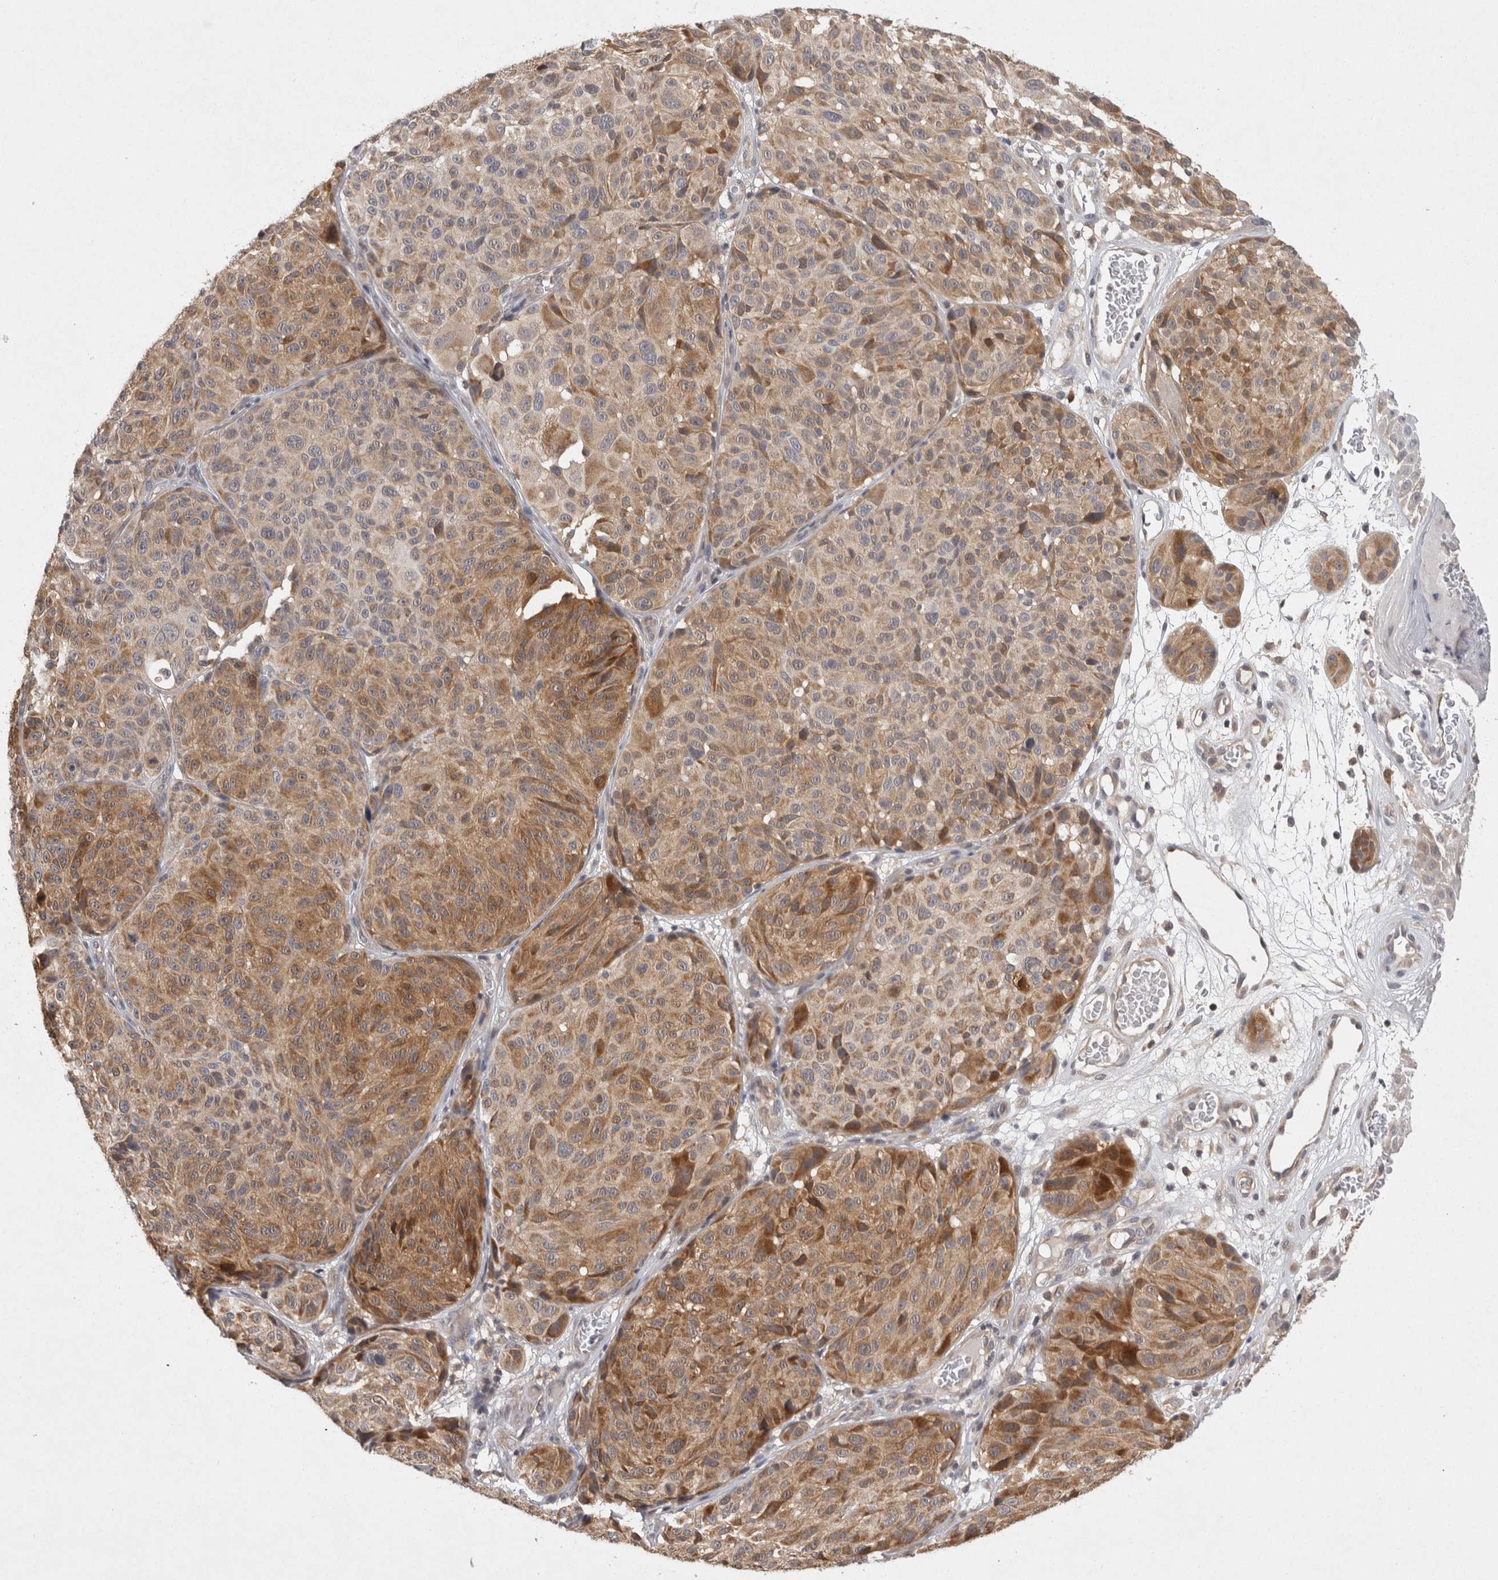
{"staining": {"intensity": "moderate", "quantity": ">75%", "location": "cytoplasmic/membranous"}, "tissue": "melanoma", "cell_type": "Tumor cells", "image_type": "cancer", "snomed": [{"axis": "morphology", "description": "Malignant melanoma, NOS"}, {"axis": "topography", "description": "Skin"}], "caption": "This histopathology image shows IHC staining of malignant melanoma, with medium moderate cytoplasmic/membranous positivity in about >75% of tumor cells.", "gene": "ACAT2", "patient": {"sex": "male", "age": 83}}